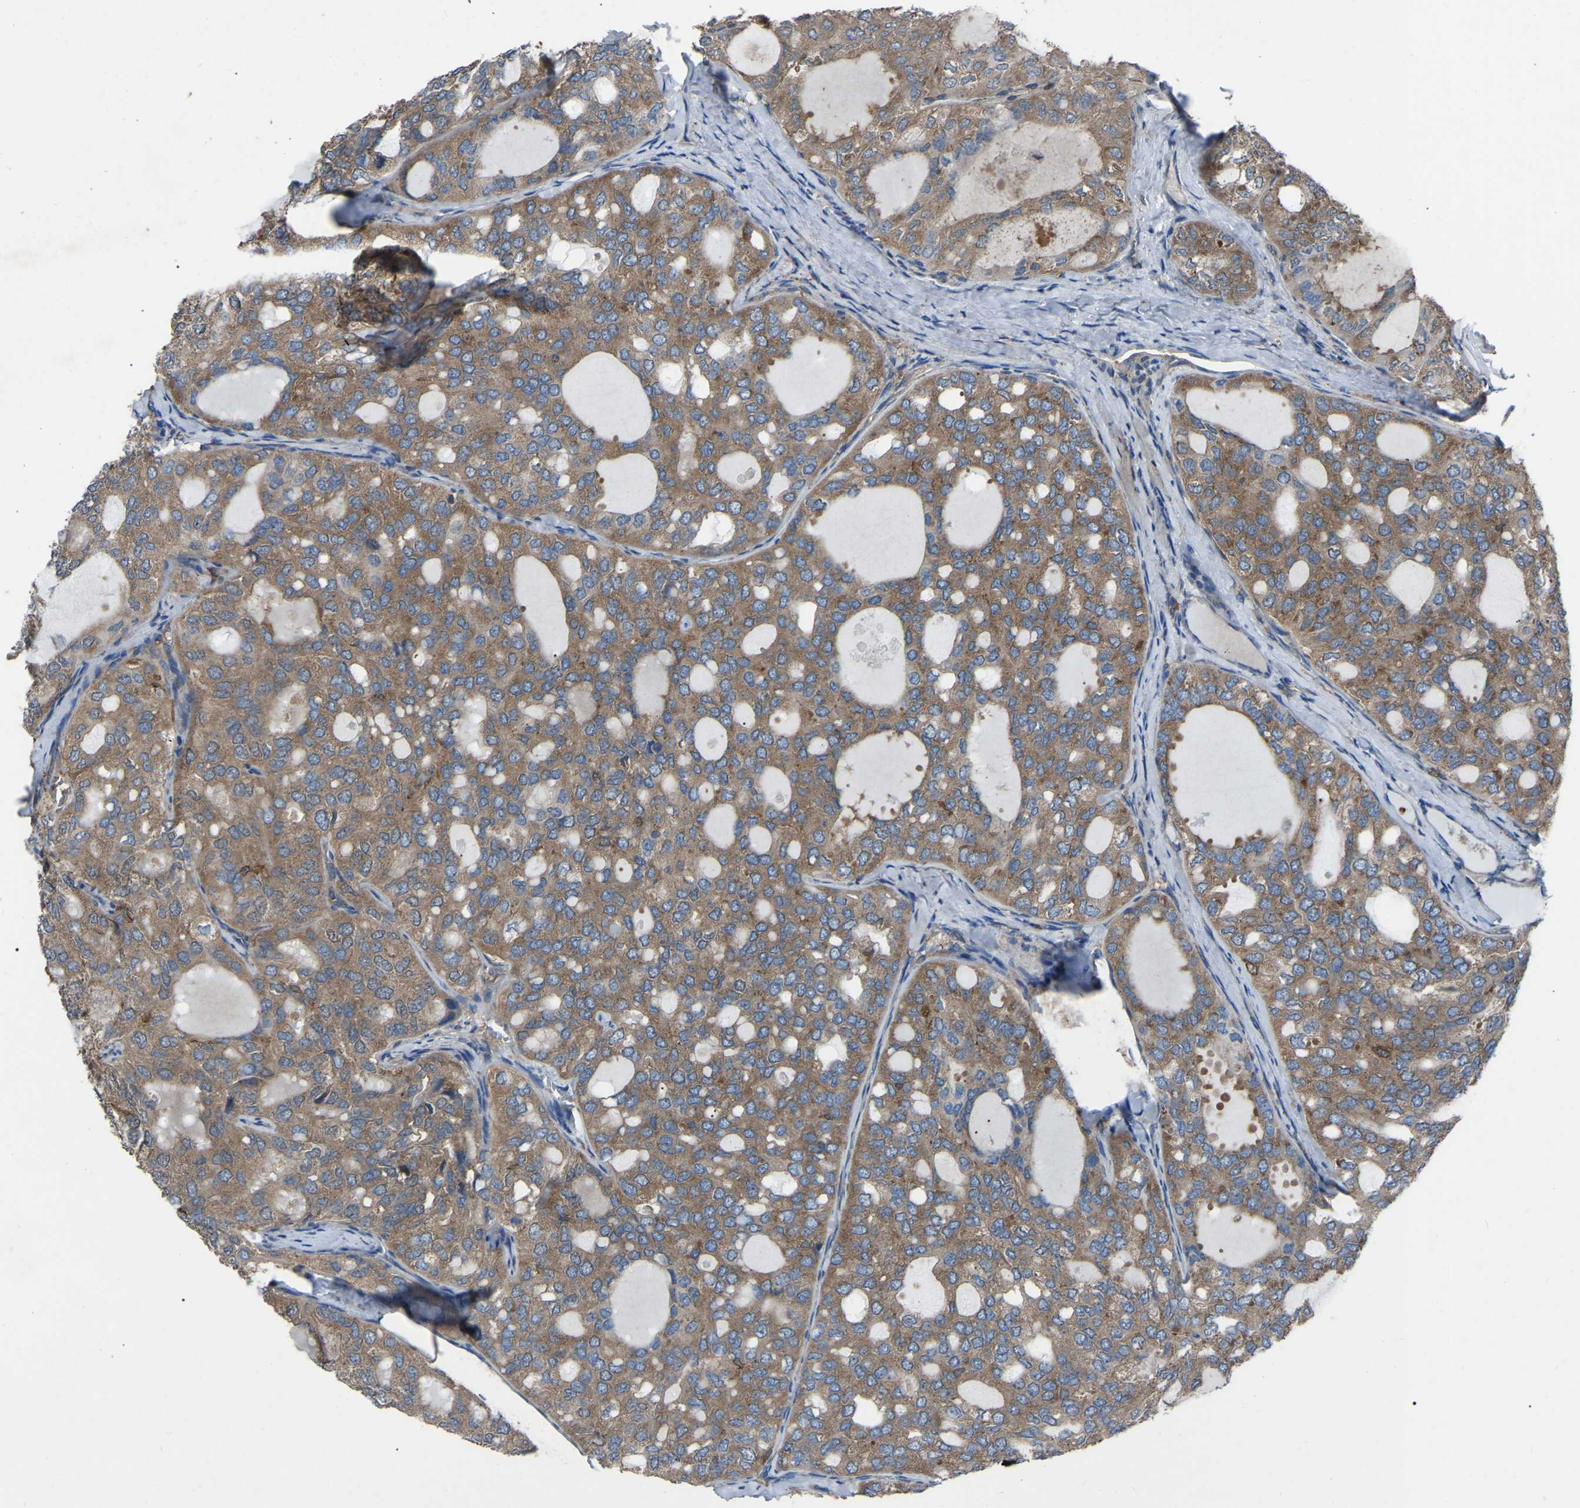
{"staining": {"intensity": "moderate", "quantity": ">75%", "location": "cytoplasmic/membranous"}, "tissue": "thyroid cancer", "cell_type": "Tumor cells", "image_type": "cancer", "snomed": [{"axis": "morphology", "description": "Follicular adenoma carcinoma, NOS"}, {"axis": "topography", "description": "Thyroid gland"}], "caption": "Moderate cytoplasmic/membranous protein staining is identified in approximately >75% of tumor cells in follicular adenoma carcinoma (thyroid).", "gene": "AIMP1", "patient": {"sex": "male", "age": 75}}